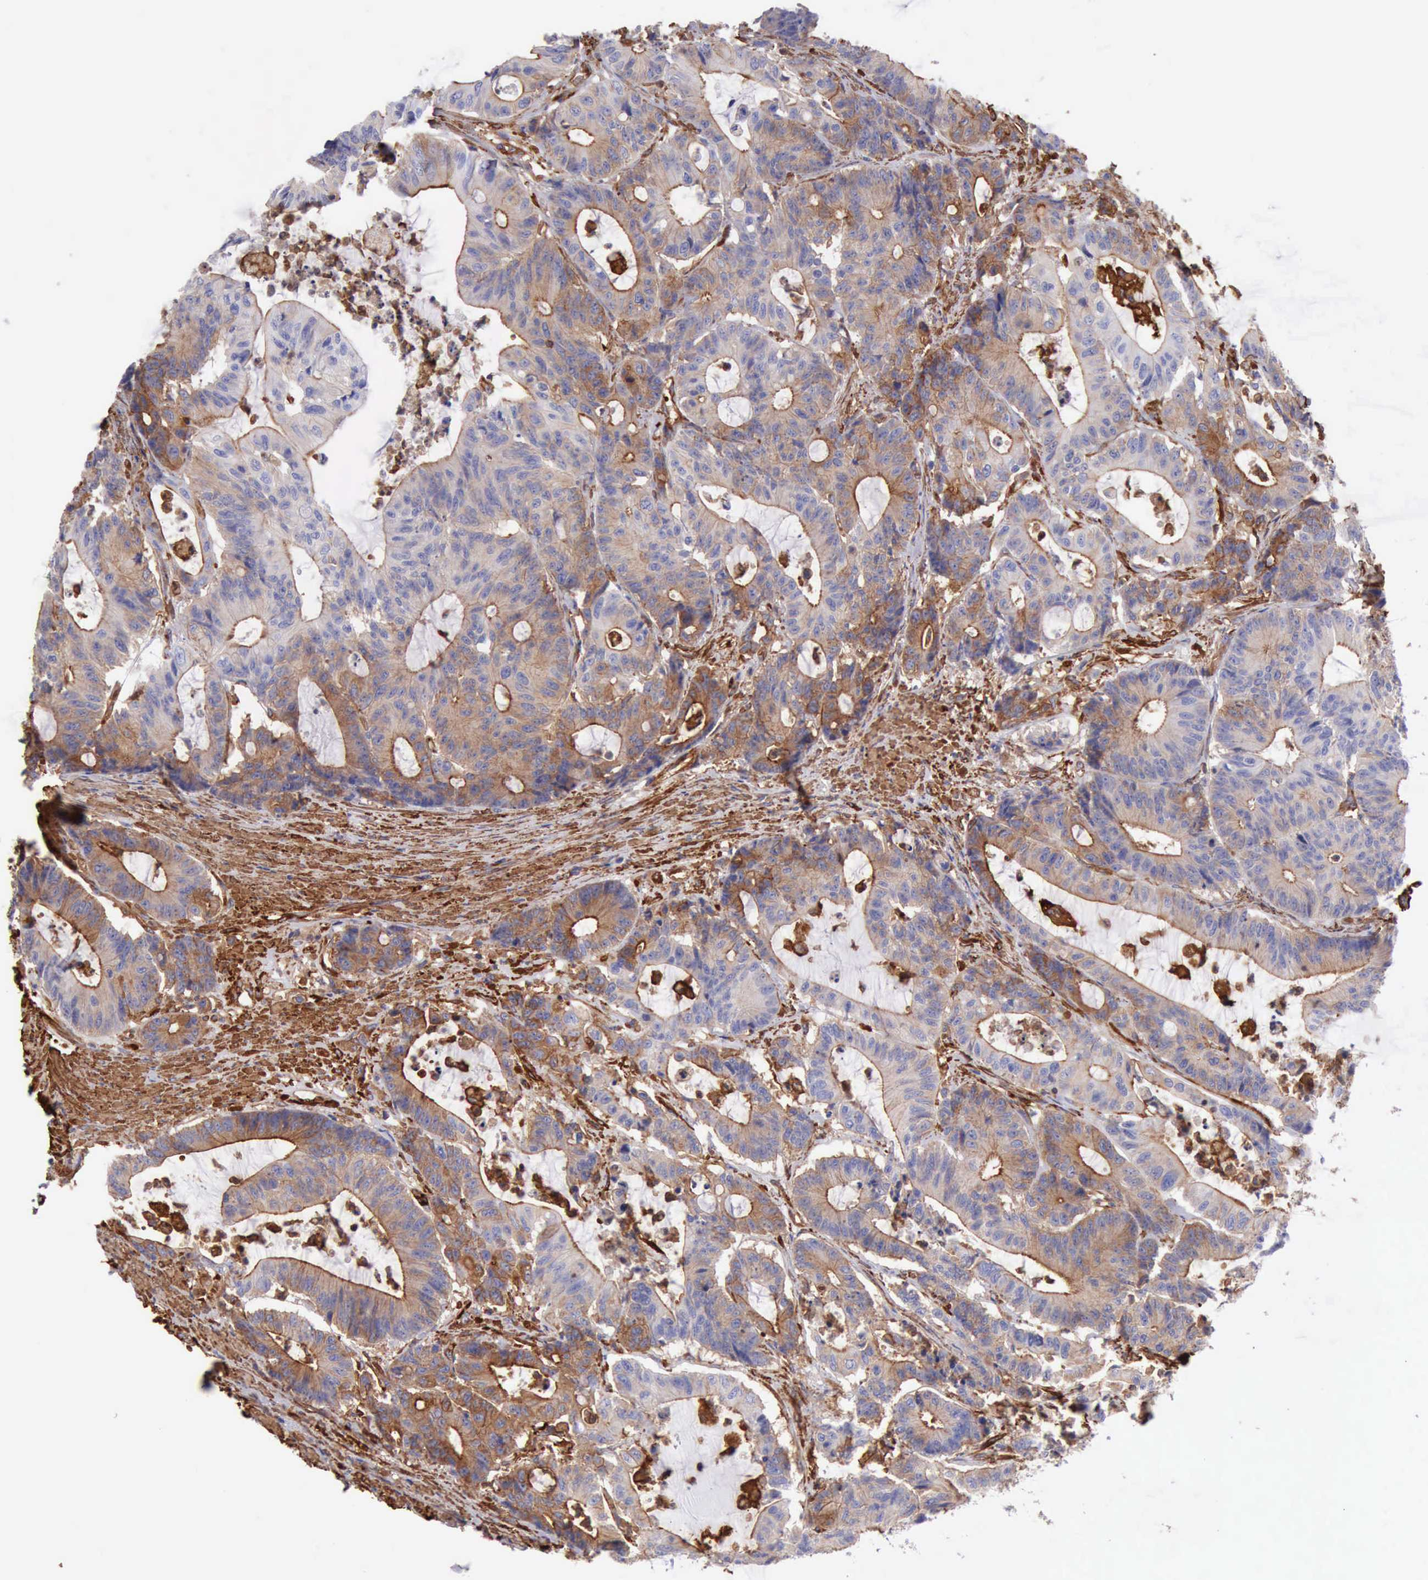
{"staining": {"intensity": "moderate", "quantity": ">75%", "location": "cytoplasmic/membranous"}, "tissue": "colorectal cancer", "cell_type": "Tumor cells", "image_type": "cancer", "snomed": [{"axis": "morphology", "description": "Adenocarcinoma, NOS"}, {"axis": "topography", "description": "Colon"}], "caption": "Brown immunohistochemical staining in adenocarcinoma (colorectal) reveals moderate cytoplasmic/membranous staining in about >75% of tumor cells.", "gene": "FLNA", "patient": {"sex": "female", "age": 84}}